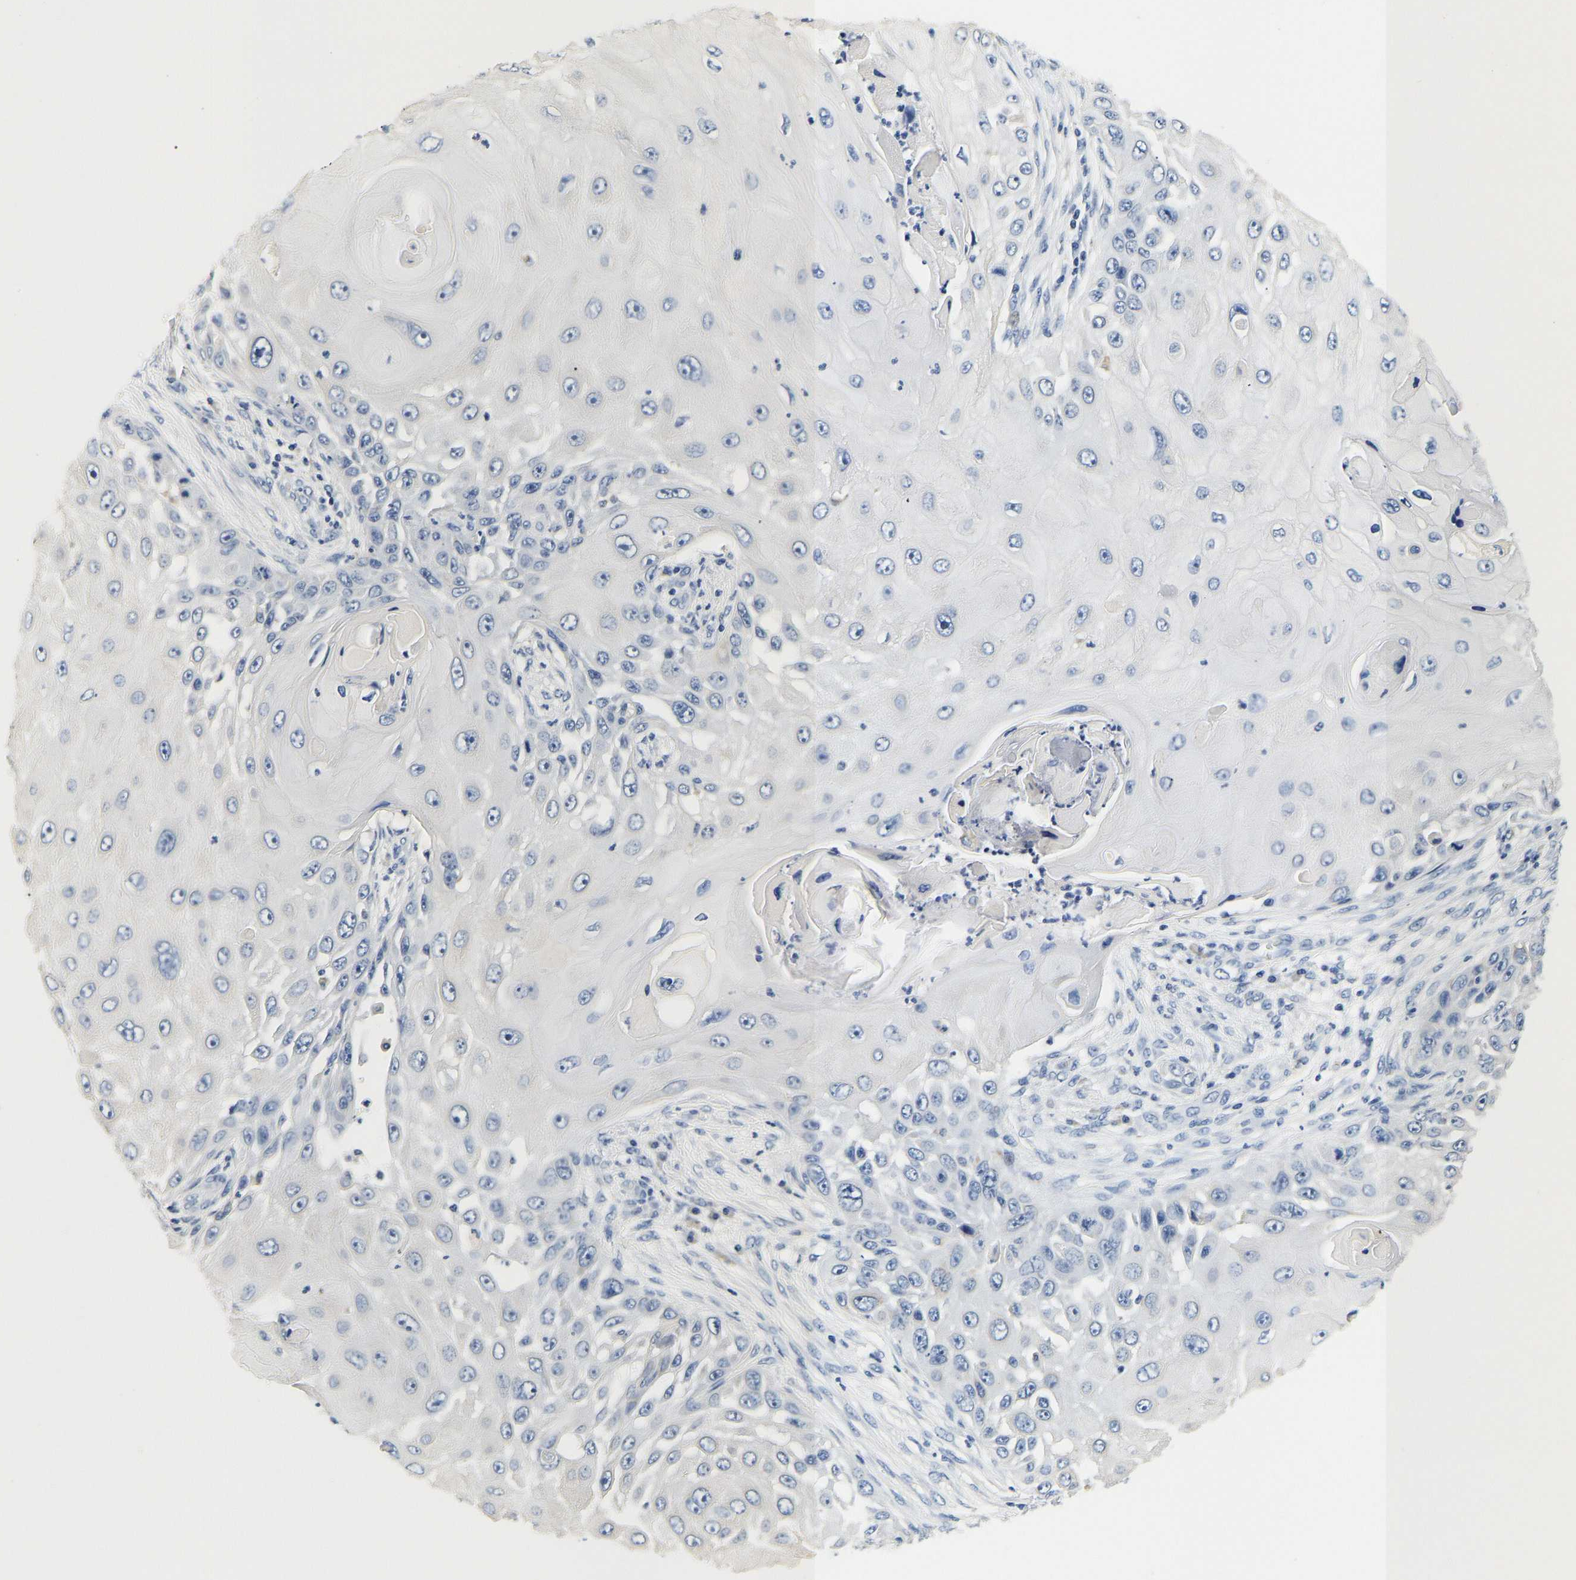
{"staining": {"intensity": "negative", "quantity": "none", "location": "none"}, "tissue": "skin cancer", "cell_type": "Tumor cells", "image_type": "cancer", "snomed": [{"axis": "morphology", "description": "Squamous cell carcinoma, NOS"}, {"axis": "topography", "description": "Skin"}], "caption": "The photomicrograph exhibits no staining of tumor cells in skin squamous cell carcinoma.", "gene": "PCK2", "patient": {"sex": "female", "age": 44}}